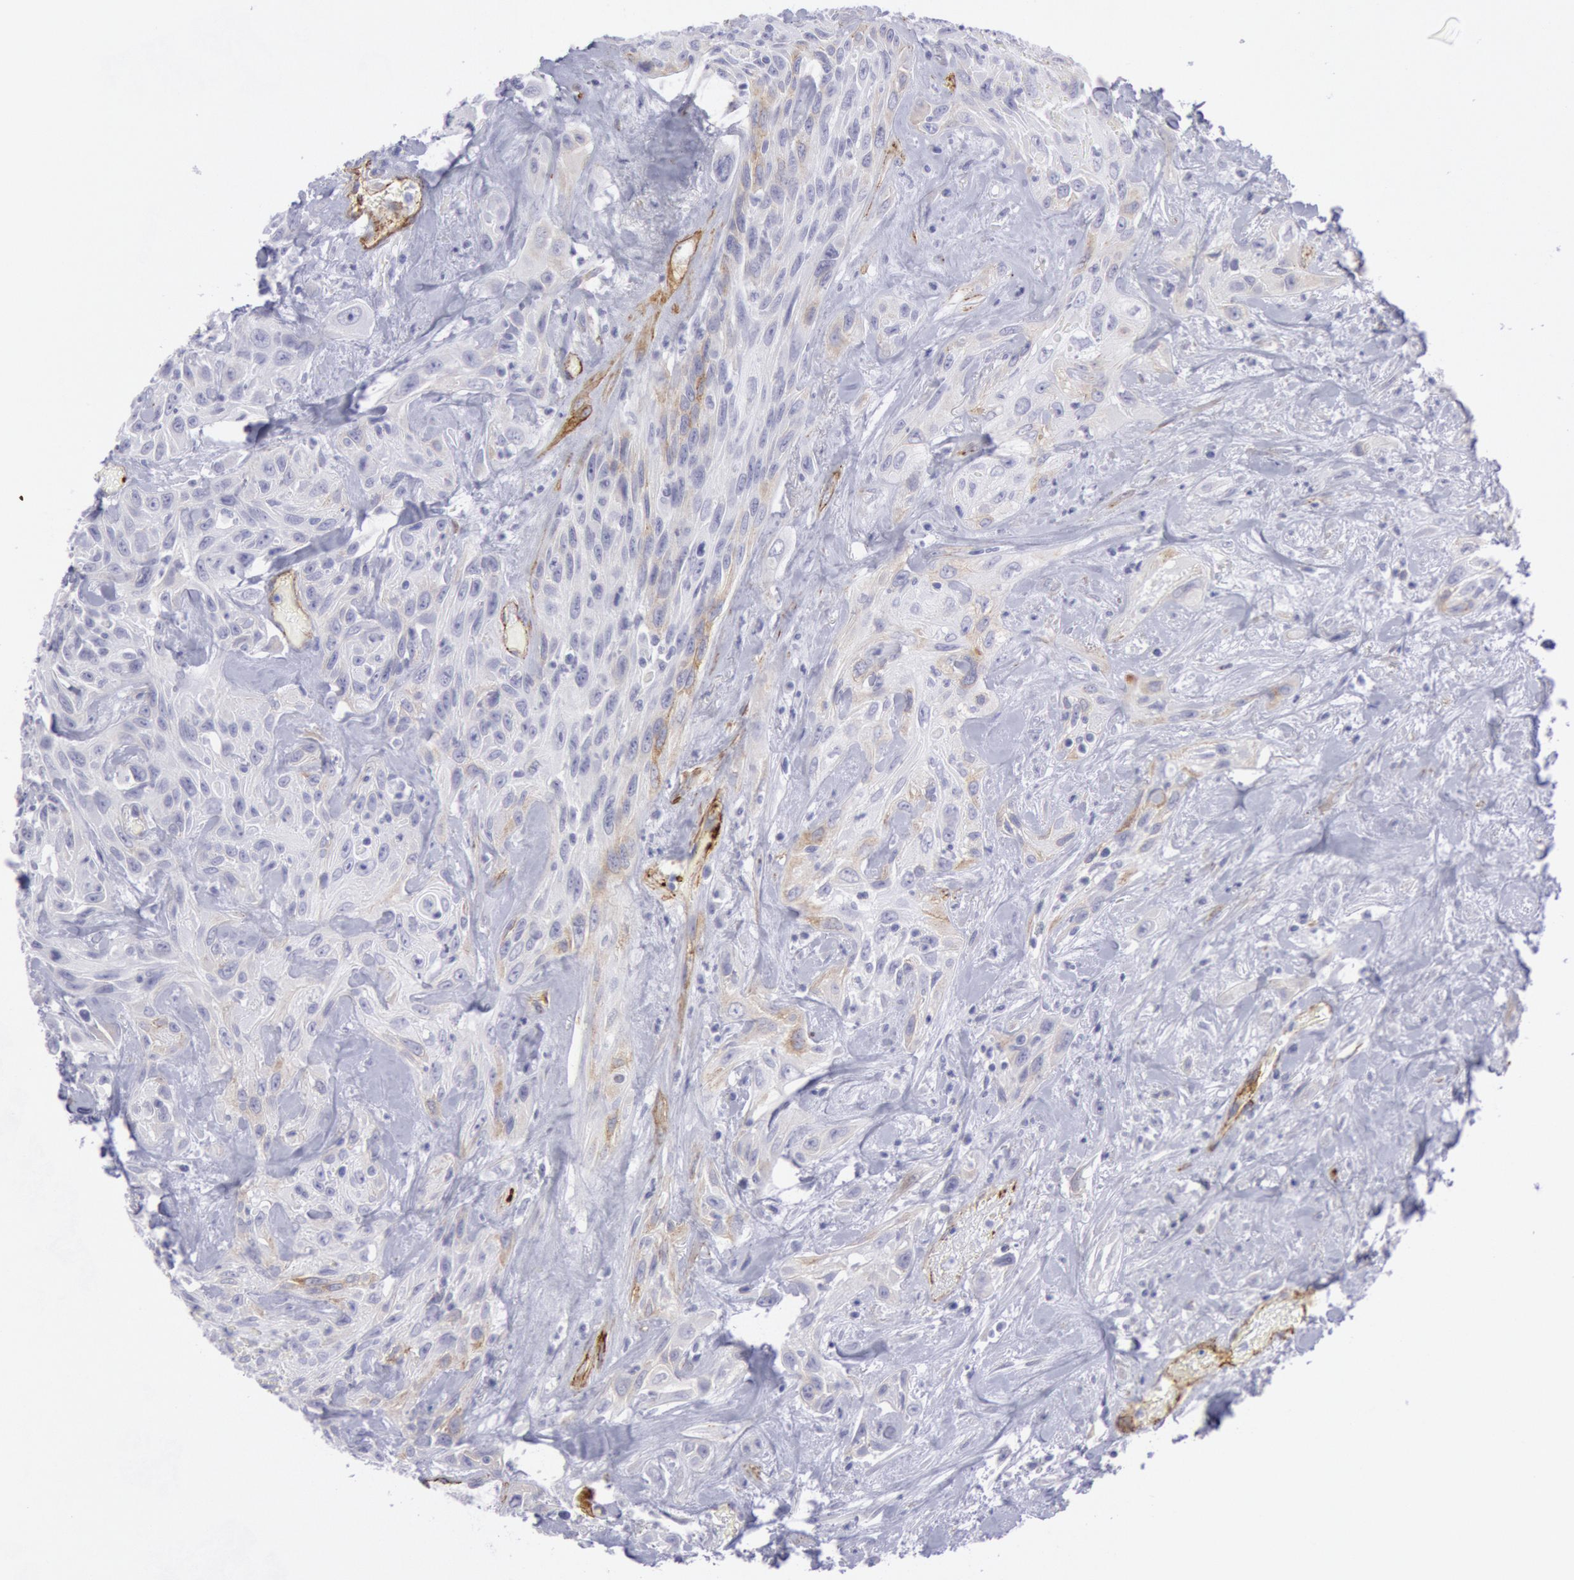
{"staining": {"intensity": "negative", "quantity": "none", "location": "none"}, "tissue": "urothelial cancer", "cell_type": "Tumor cells", "image_type": "cancer", "snomed": [{"axis": "morphology", "description": "Urothelial carcinoma, High grade"}, {"axis": "topography", "description": "Urinary bladder"}], "caption": "High magnification brightfield microscopy of urothelial carcinoma (high-grade) stained with DAB (brown) and counterstained with hematoxylin (blue): tumor cells show no significant expression.", "gene": "CDH13", "patient": {"sex": "female", "age": 84}}